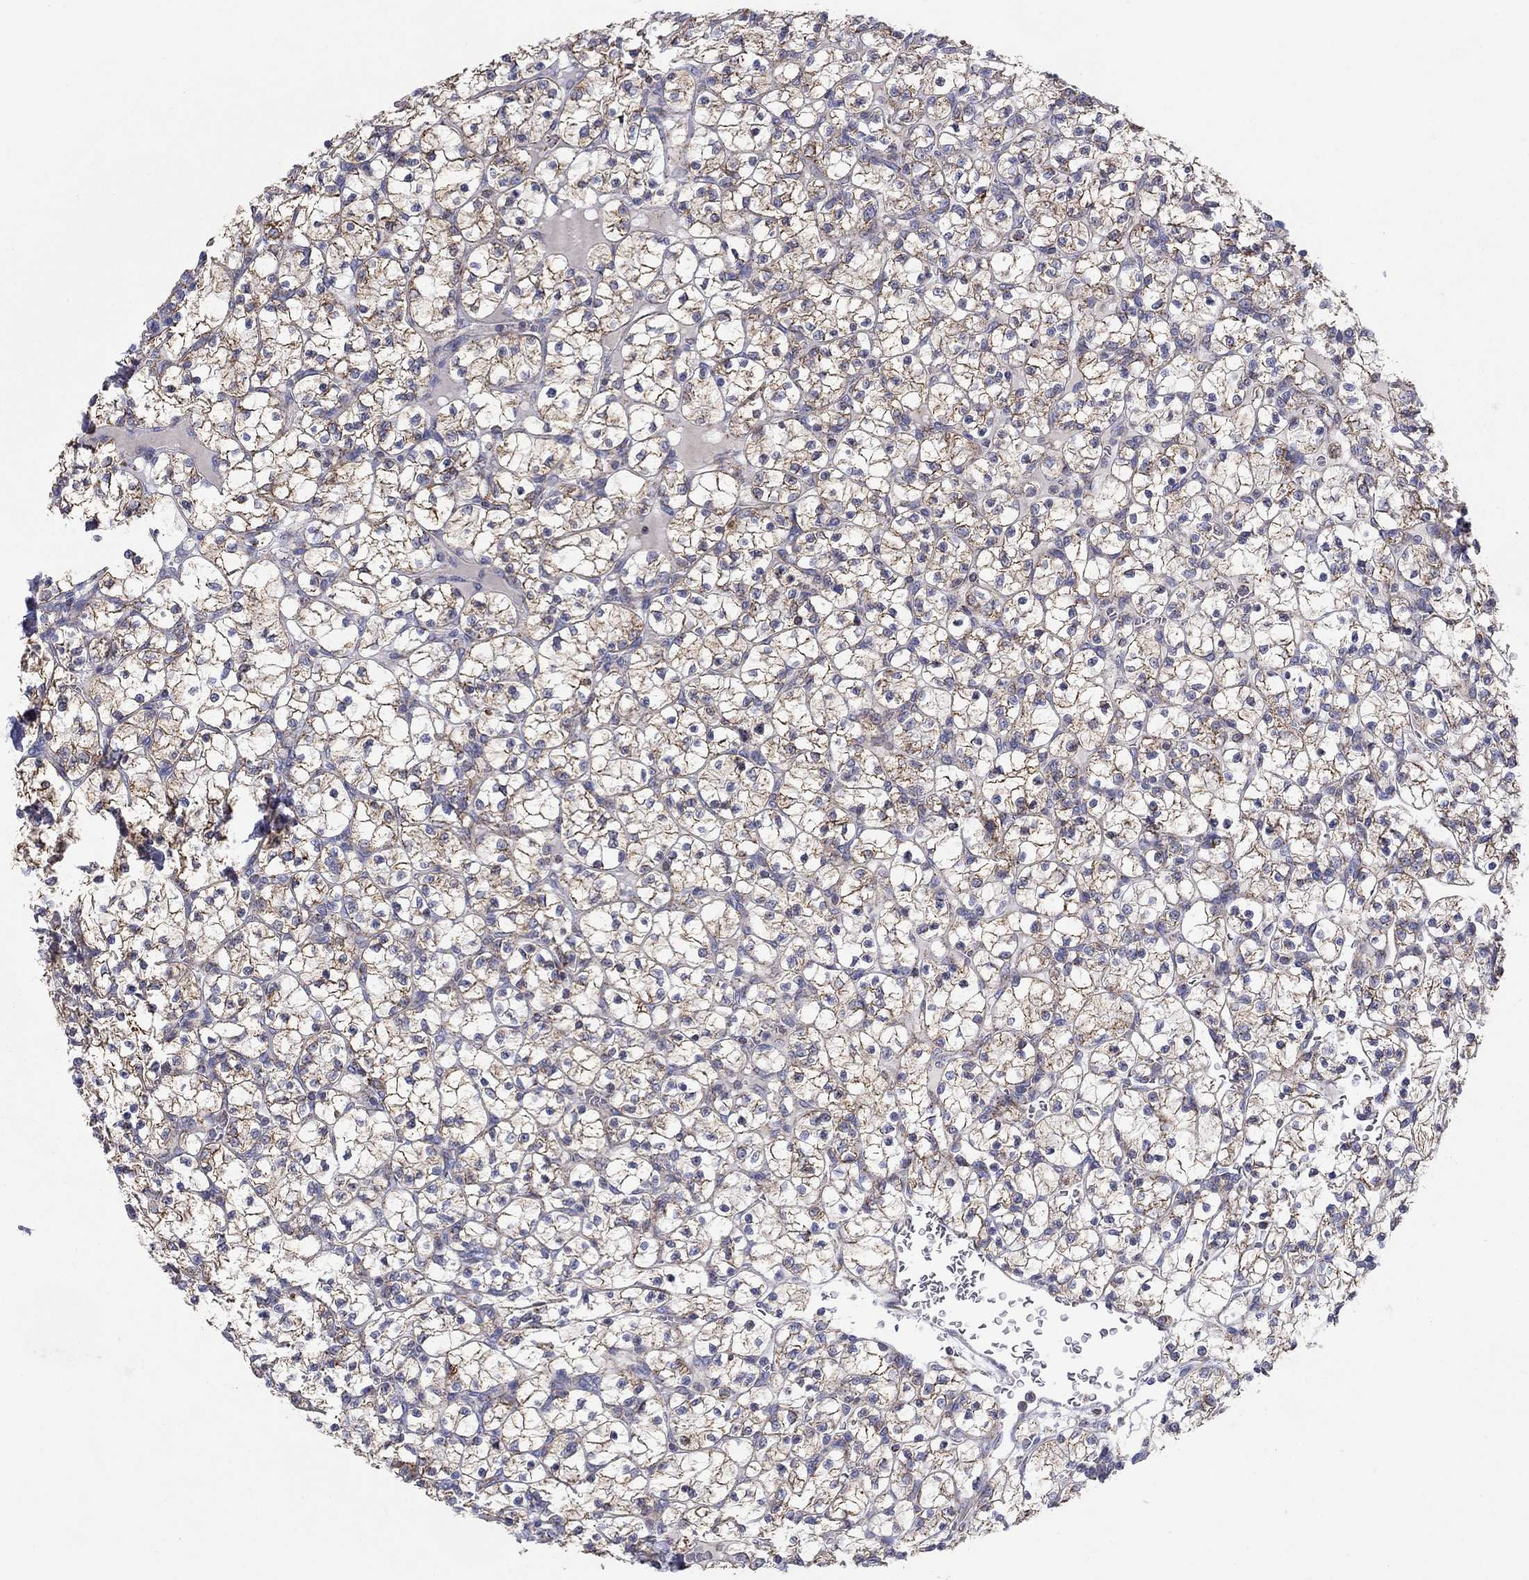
{"staining": {"intensity": "moderate", "quantity": ">75%", "location": "cytoplasmic/membranous"}, "tissue": "renal cancer", "cell_type": "Tumor cells", "image_type": "cancer", "snomed": [{"axis": "morphology", "description": "Adenocarcinoma, NOS"}, {"axis": "topography", "description": "Kidney"}], "caption": "Moderate cytoplasmic/membranous protein positivity is identified in about >75% of tumor cells in renal adenocarcinoma.", "gene": "HPS5", "patient": {"sex": "female", "age": 89}}